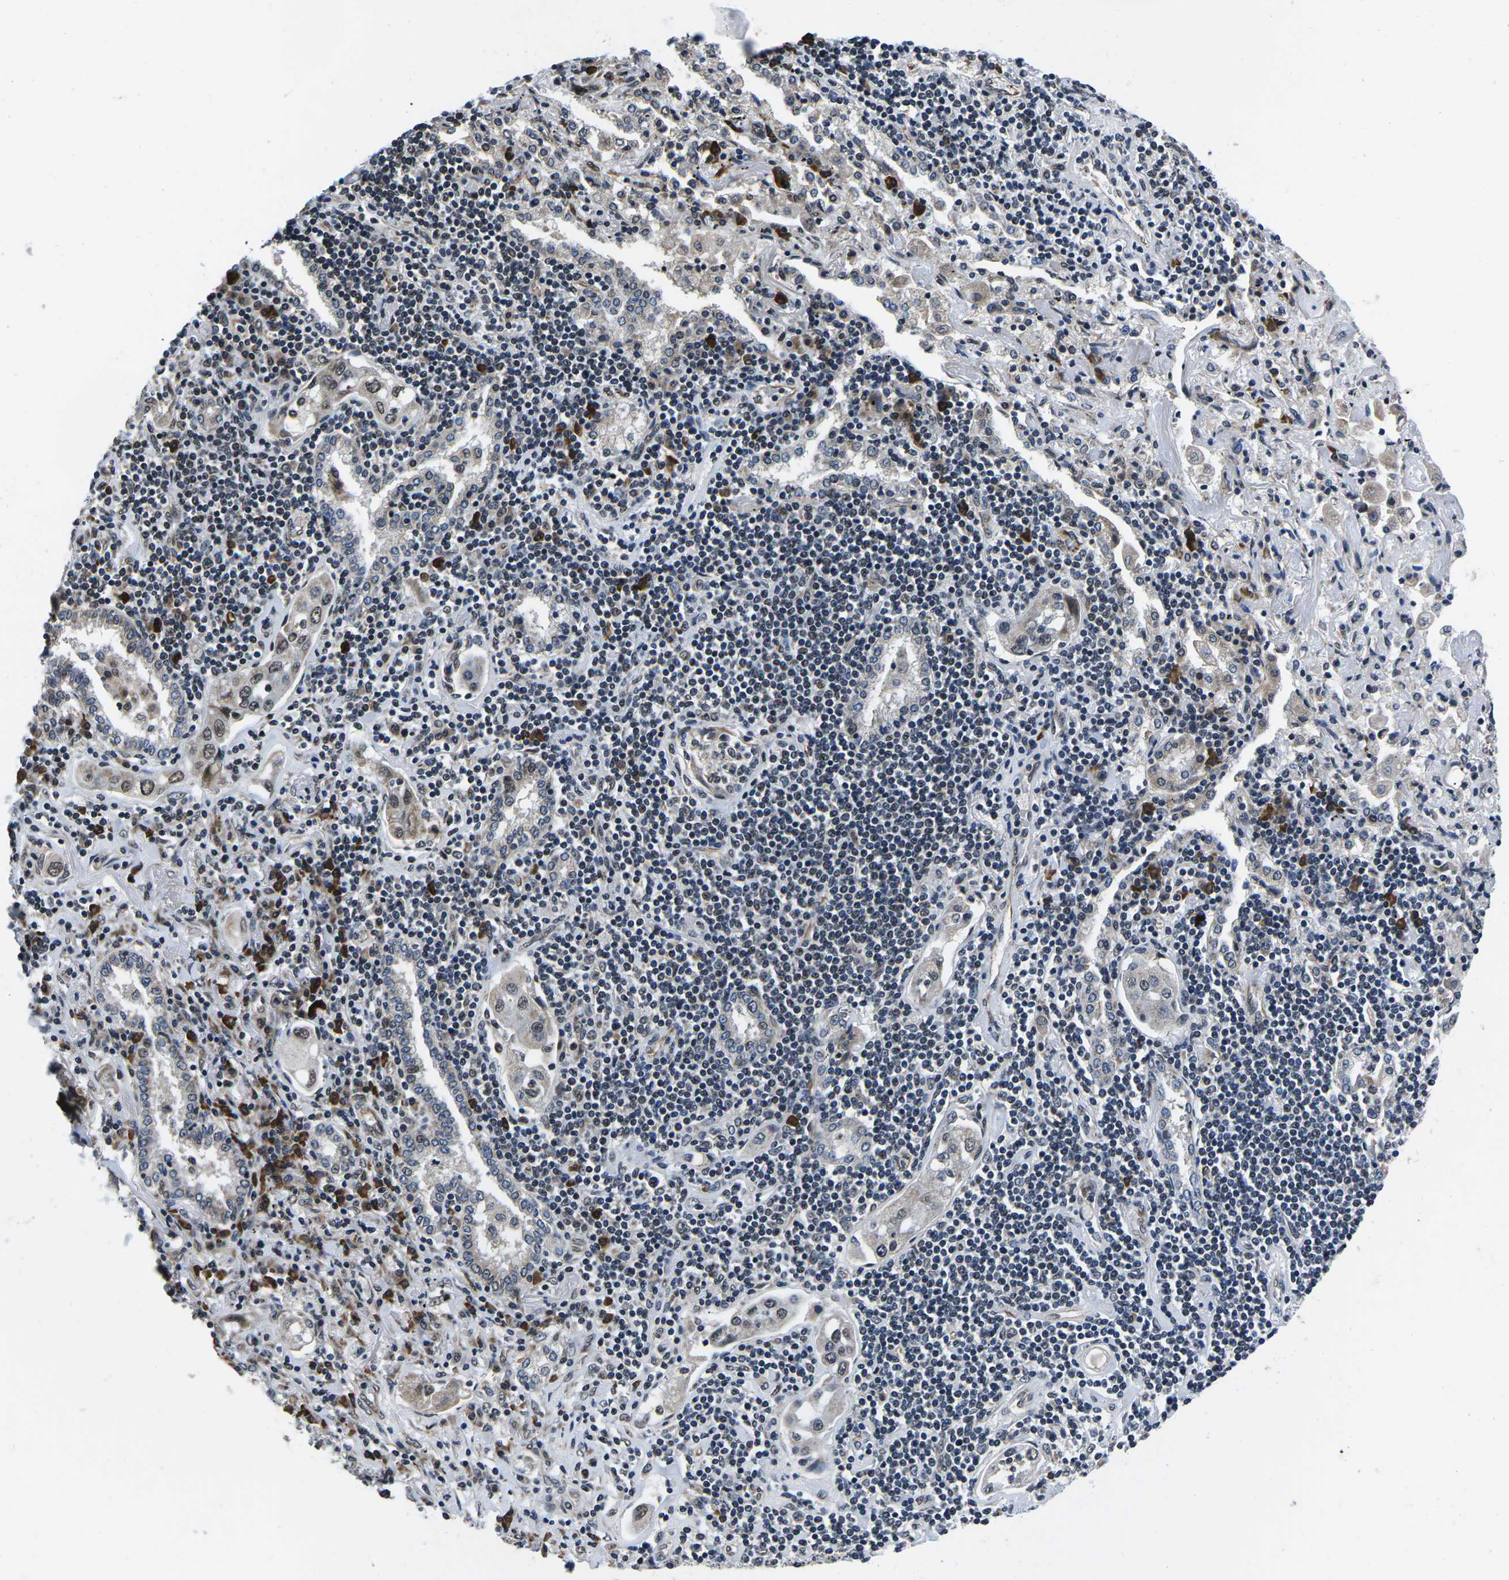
{"staining": {"intensity": "weak", "quantity": "<25%", "location": "nuclear"}, "tissue": "lung cancer", "cell_type": "Tumor cells", "image_type": "cancer", "snomed": [{"axis": "morphology", "description": "Adenocarcinoma, NOS"}, {"axis": "topography", "description": "Lung"}], "caption": "There is no significant staining in tumor cells of lung cancer (adenocarcinoma). (Stains: DAB immunohistochemistry (IHC) with hematoxylin counter stain, Microscopy: brightfield microscopy at high magnification).", "gene": "CCNE1", "patient": {"sex": "female", "age": 65}}